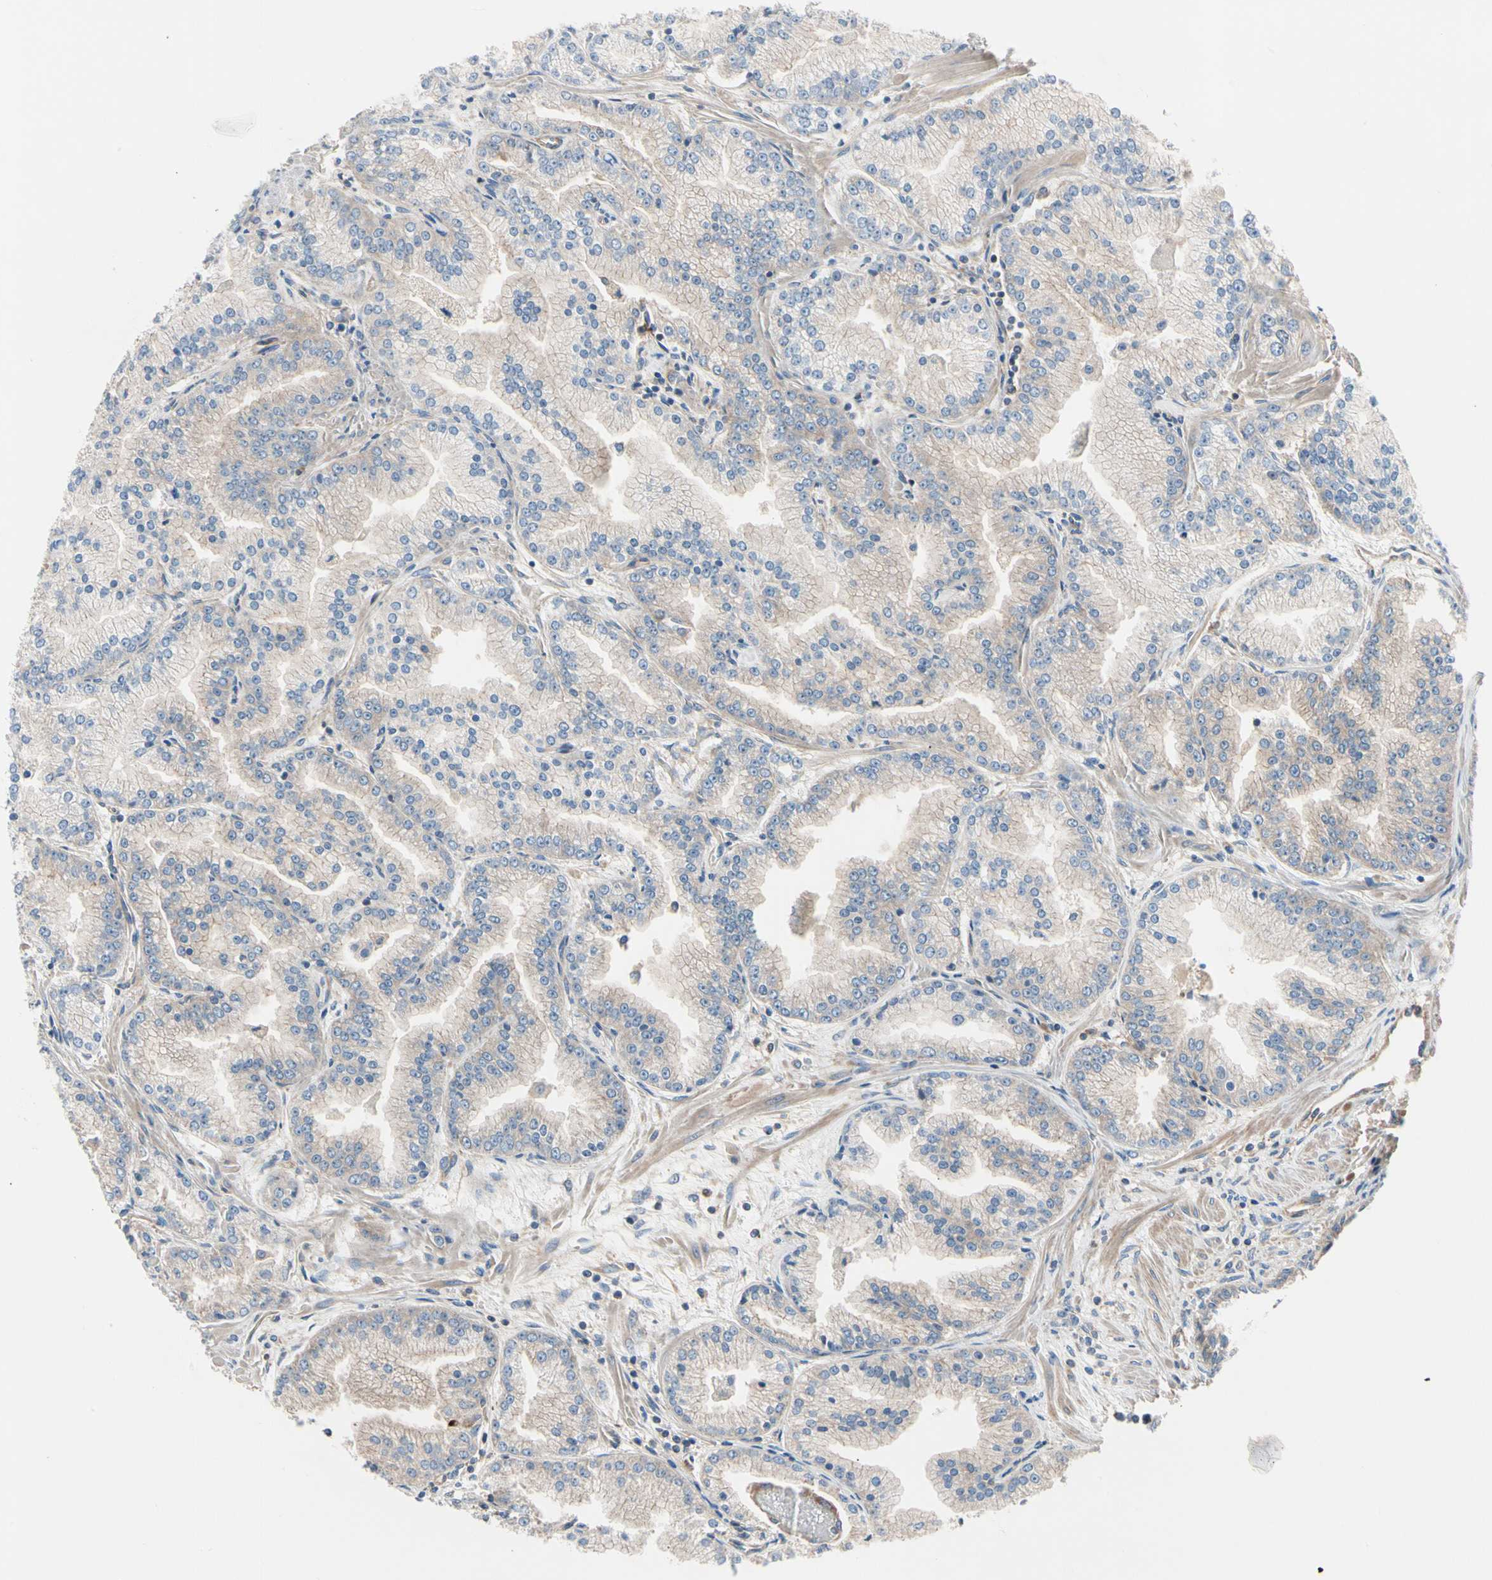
{"staining": {"intensity": "weak", "quantity": "<25%", "location": "cytoplasmic/membranous"}, "tissue": "prostate cancer", "cell_type": "Tumor cells", "image_type": "cancer", "snomed": [{"axis": "morphology", "description": "Adenocarcinoma, High grade"}, {"axis": "topography", "description": "Prostate"}], "caption": "Immunohistochemistry (IHC) image of neoplastic tissue: prostate cancer (adenocarcinoma (high-grade)) stained with DAB exhibits no significant protein staining in tumor cells.", "gene": "ROCK1", "patient": {"sex": "male", "age": 61}}